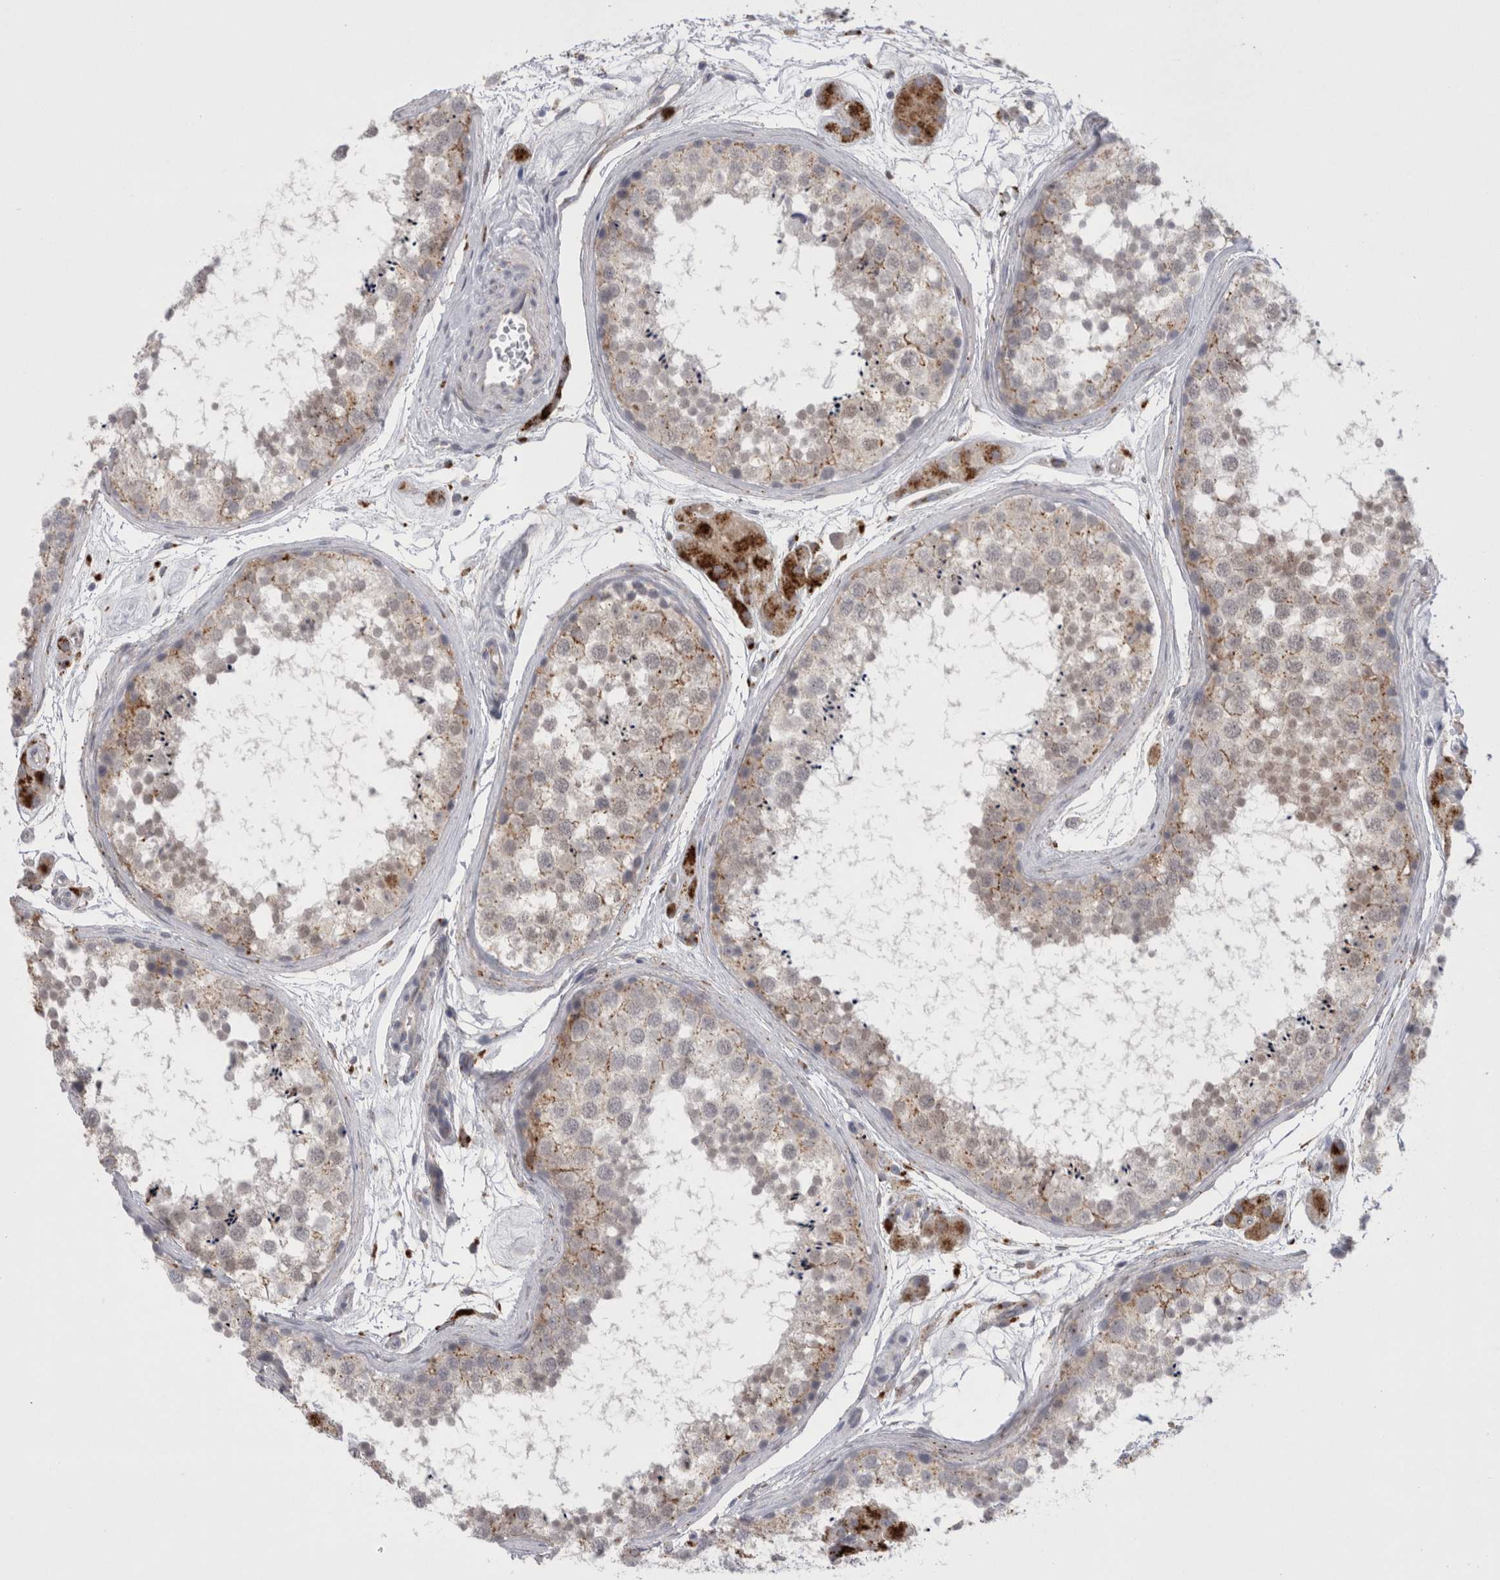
{"staining": {"intensity": "weak", "quantity": "25%-75%", "location": "cytoplasmic/membranous"}, "tissue": "testis", "cell_type": "Cells in seminiferous ducts", "image_type": "normal", "snomed": [{"axis": "morphology", "description": "Normal tissue, NOS"}, {"axis": "topography", "description": "Testis"}], "caption": "Immunohistochemical staining of normal human testis exhibits 25%-75% levels of weak cytoplasmic/membranous protein expression in about 25%-75% of cells in seminiferous ducts.", "gene": "EPDR1", "patient": {"sex": "male", "age": 56}}